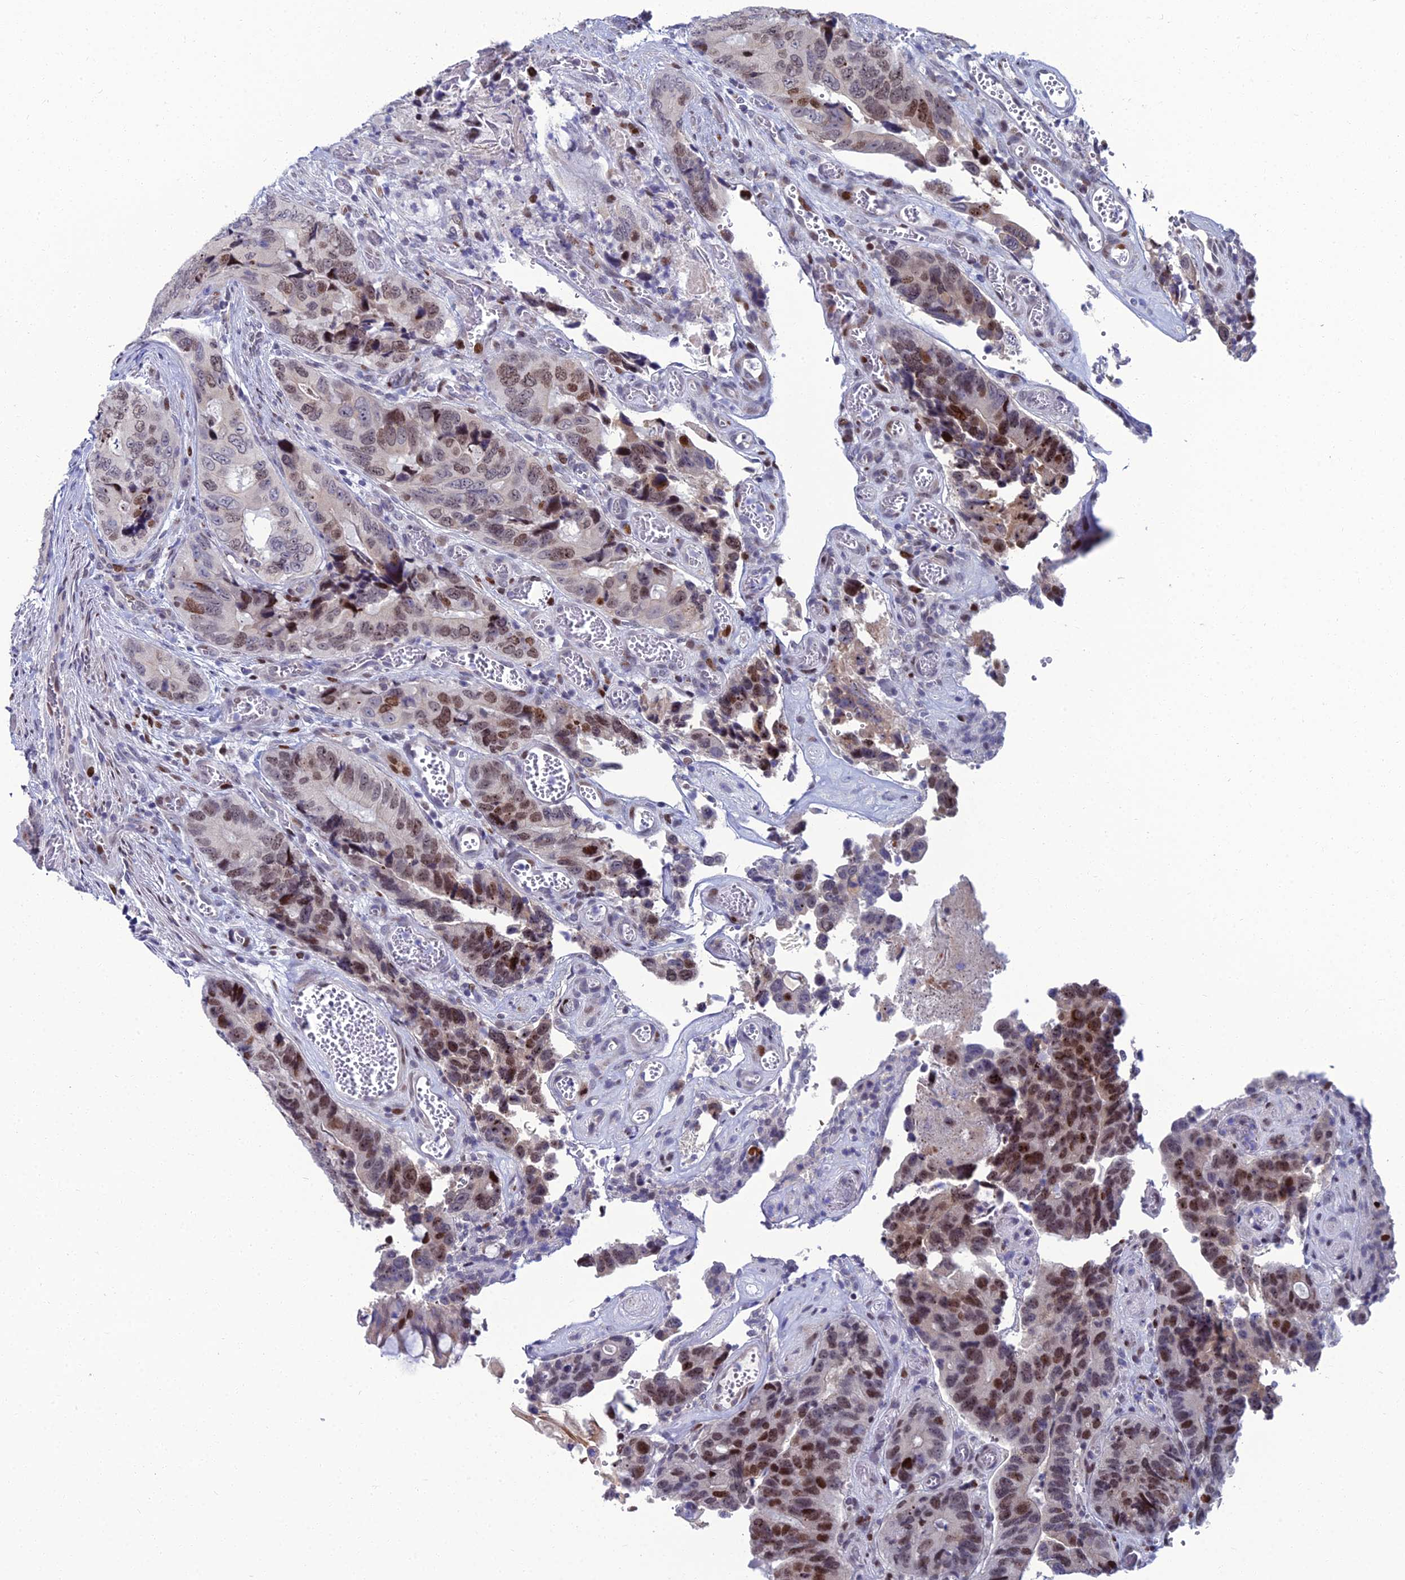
{"staining": {"intensity": "moderate", "quantity": "25%-75%", "location": "nuclear"}, "tissue": "colorectal cancer", "cell_type": "Tumor cells", "image_type": "cancer", "snomed": [{"axis": "morphology", "description": "Adenocarcinoma, NOS"}, {"axis": "topography", "description": "Colon"}], "caption": "A brown stain labels moderate nuclear expression of a protein in colorectal cancer tumor cells.", "gene": "TAF9B", "patient": {"sex": "male", "age": 84}}